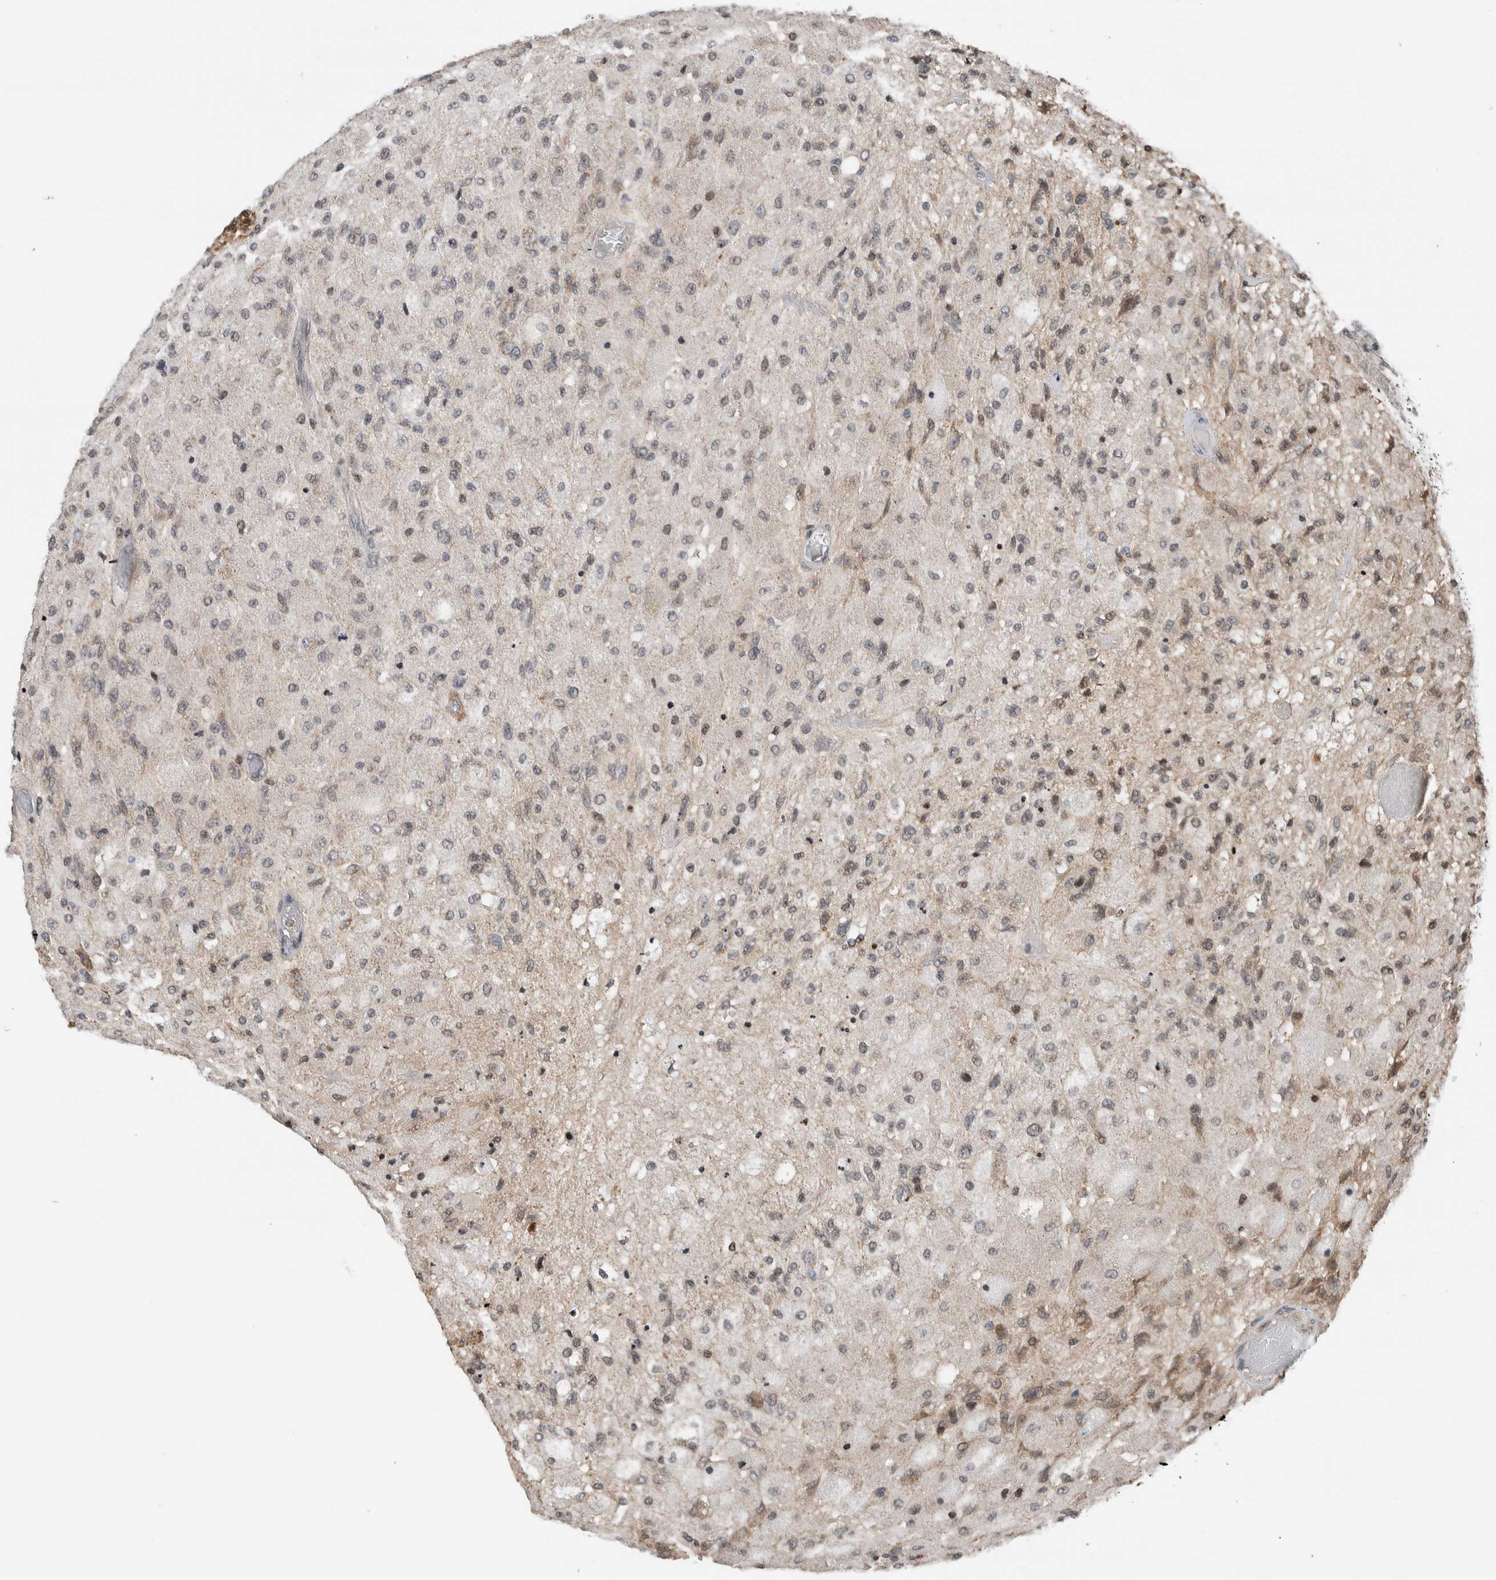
{"staining": {"intensity": "weak", "quantity": "25%-75%", "location": "nuclear"}, "tissue": "glioma", "cell_type": "Tumor cells", "image_type": "cancer", "snomed": [{"axis": "morphology", "description": "Normal tissue, NOS"}, {"axis": "morphology", "description": "Glioma, malignant, High grade"}, {"axis": "topography", "description": "Cerebral cortex"}], "caption": "A brown stain highlights weak nuclear expression of a protein in human glioma tumor cells.", "gene": "NPLOC4", "patient": {"sex": "male", "age": 77}}